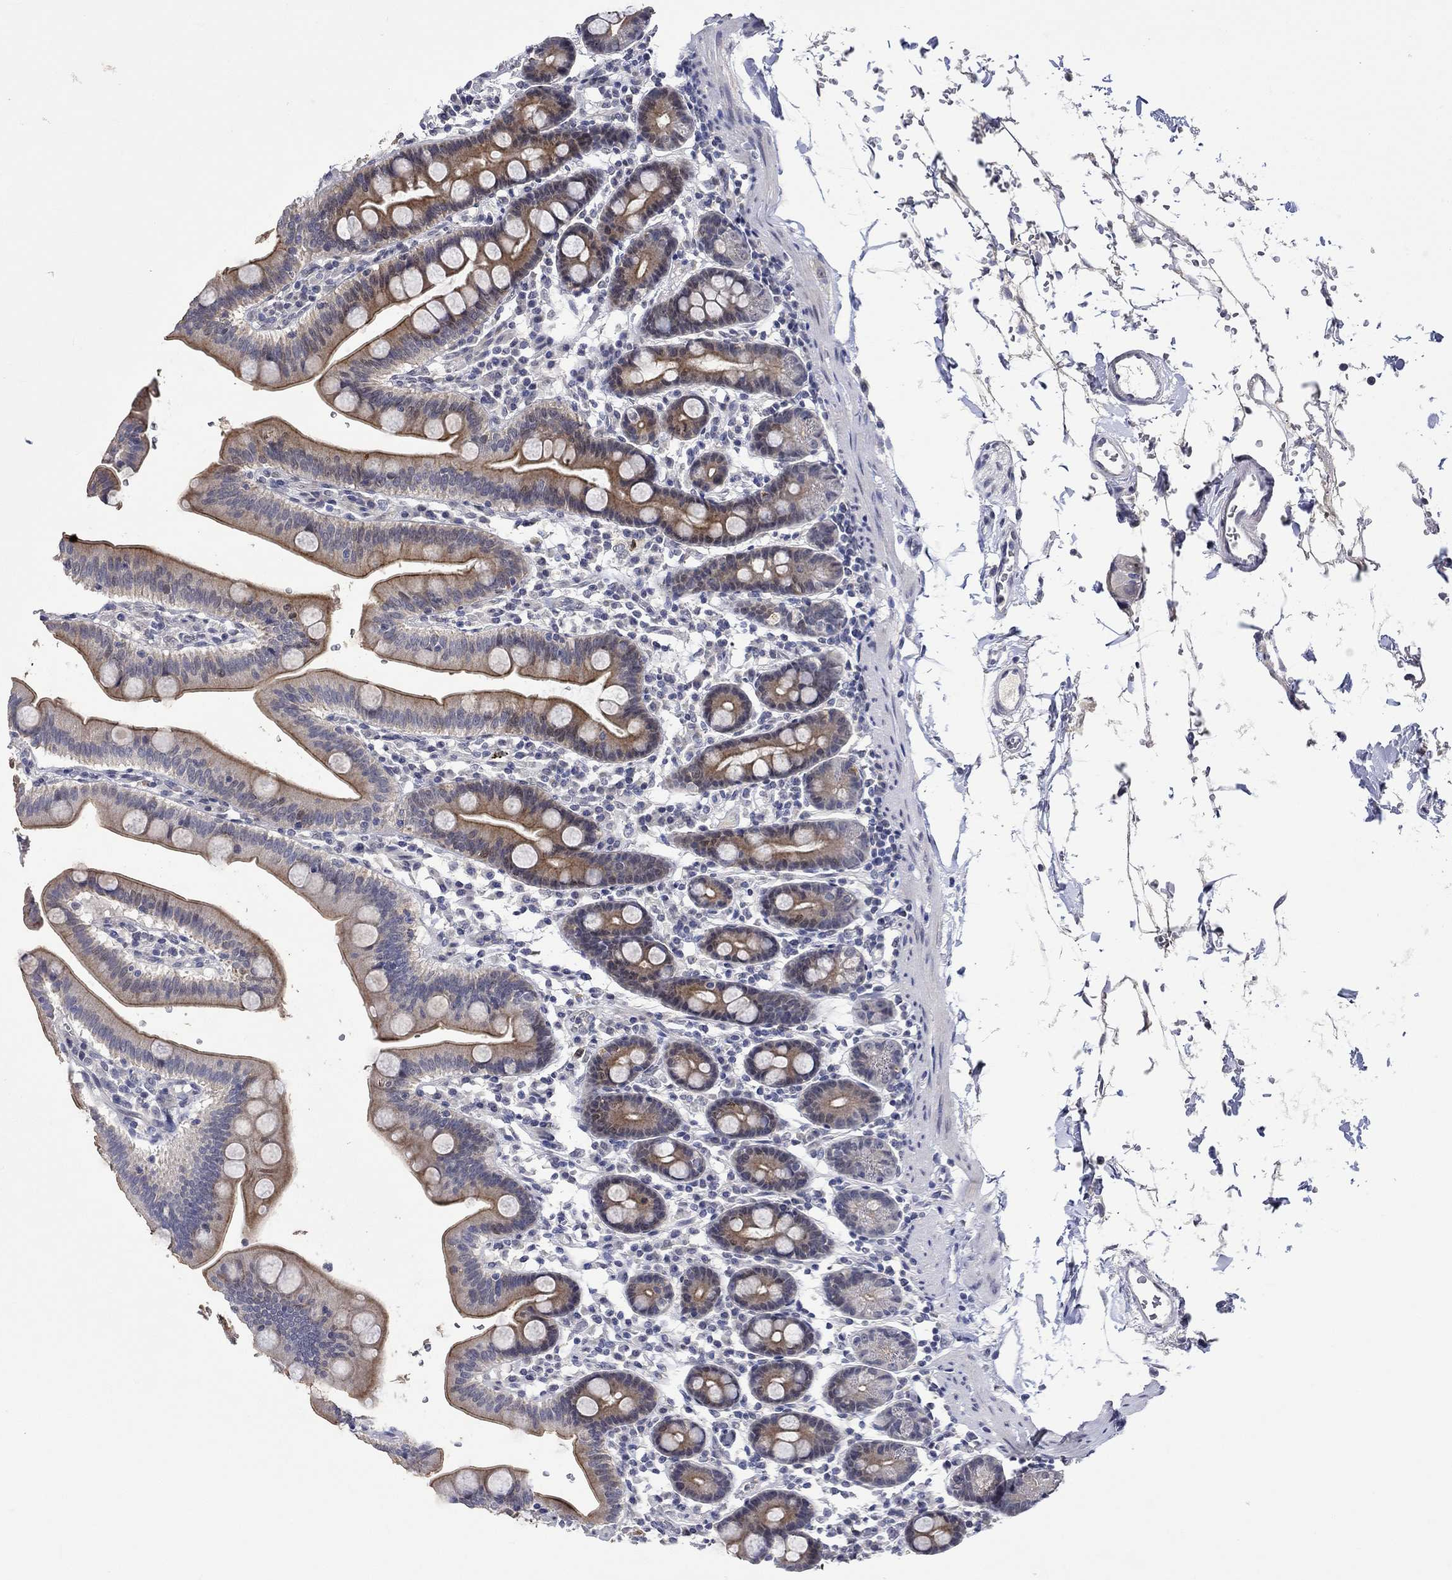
{"staining": {"intensity": "strong", "quantity": "25%-75%", "location": "cytoplasmic/membranous"}, "tissue": "duodenum", "cell_type": "Glandular cells", "image_type": "normal", "snomed": [{"axis": "morphology", "description": "Normal tissue, NOS"}, {"axis": "topography", "description": "Duodenum"}], "caption": "Immunohistochemistry (IHC) staining of normal duodenum, which exhibits high levels of strong cytoplasmic/membranous expression in about 25%-75% of glandular cells indicating strong cytoplasmic/membranous protein positivity. The staining was performed using DAB (brown) for protein detection and nuclei were counterstained in hematoxylin (blue).", "gene": "DDX3Y", "patient": {"sex": "male", "age": 59}}